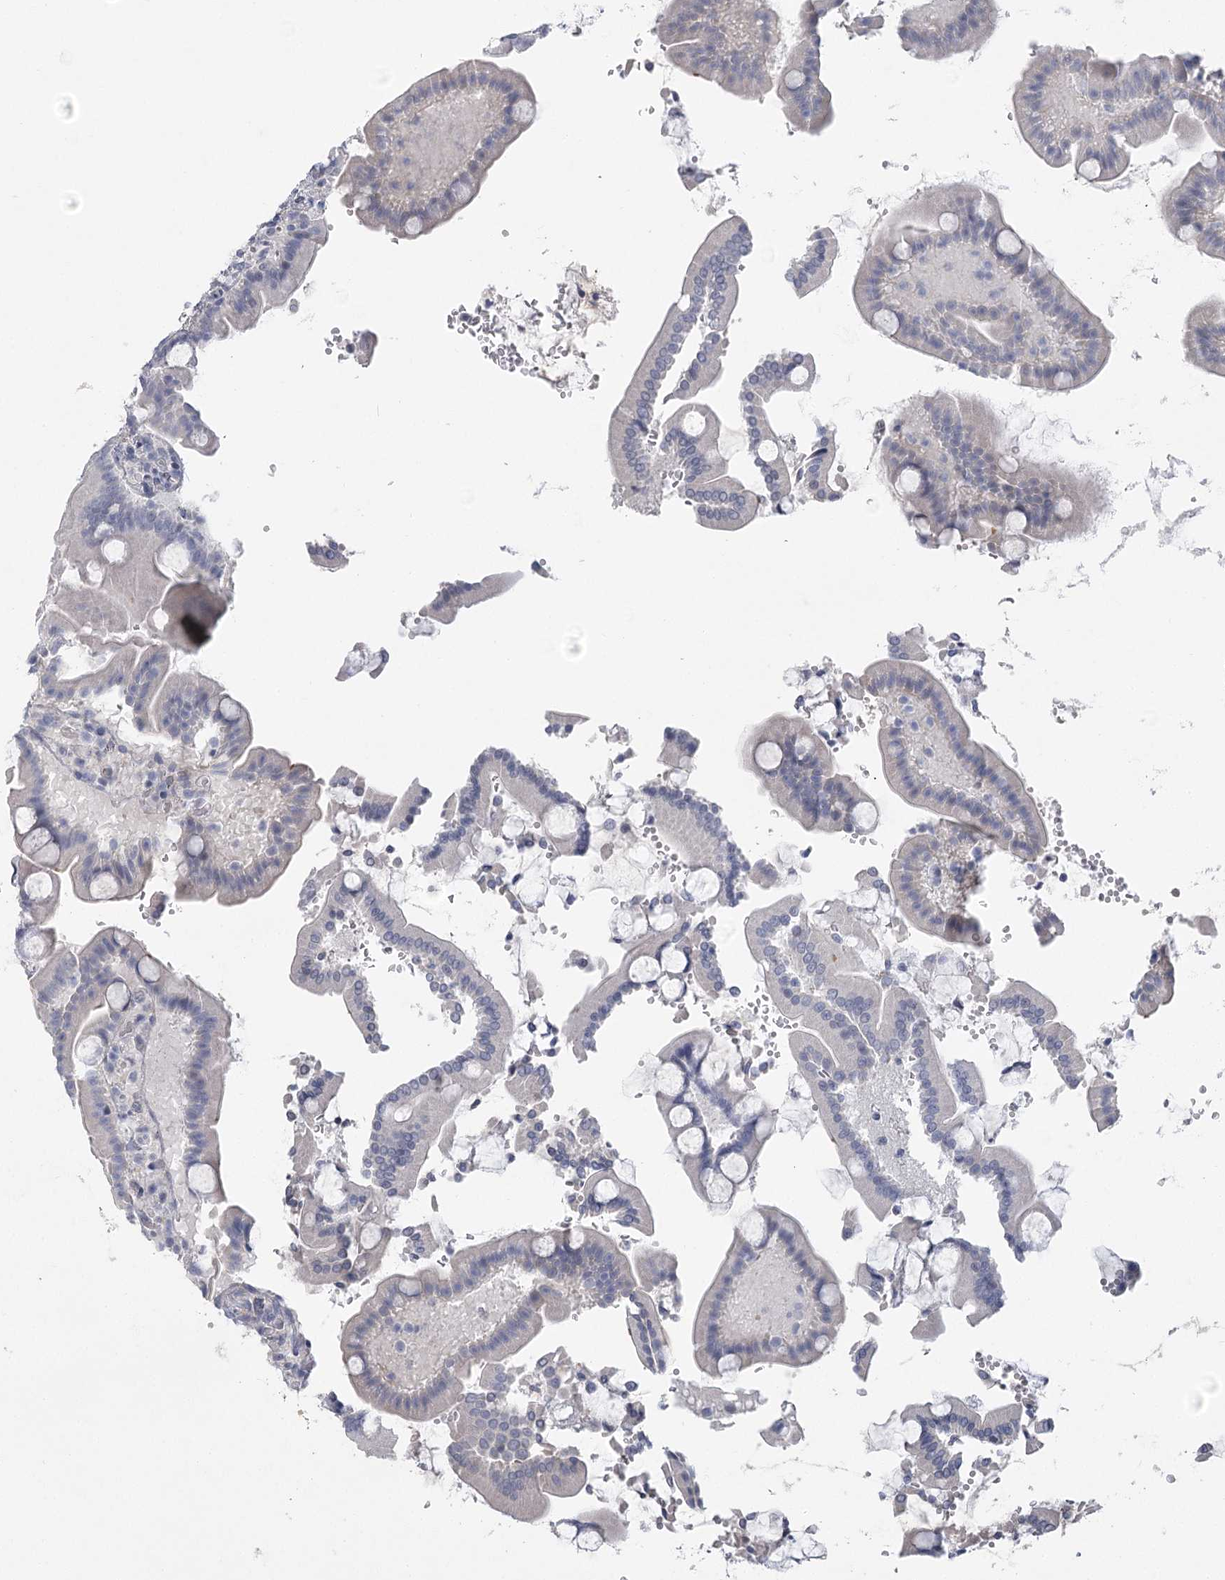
{"staining": {"intensity": "negative", "quantity": "none", "location": "none"}, "tissue": "duodenum", "cell_type": "Glandular cells", "image_type": "normal", "snomed": [{"axis": "morphology", "description": "Normal tissue, NOS"}, {"axis": "topography", "description": "Duodenum"}], "caption": "Immunohistochemistry (IHC) micrograph of unremarkable human duodenum stained for a protein (brown), which shows no positivity in glandular cells.", "gene": "FAM76B", "patient": {"sex": "male", "age": 55}}